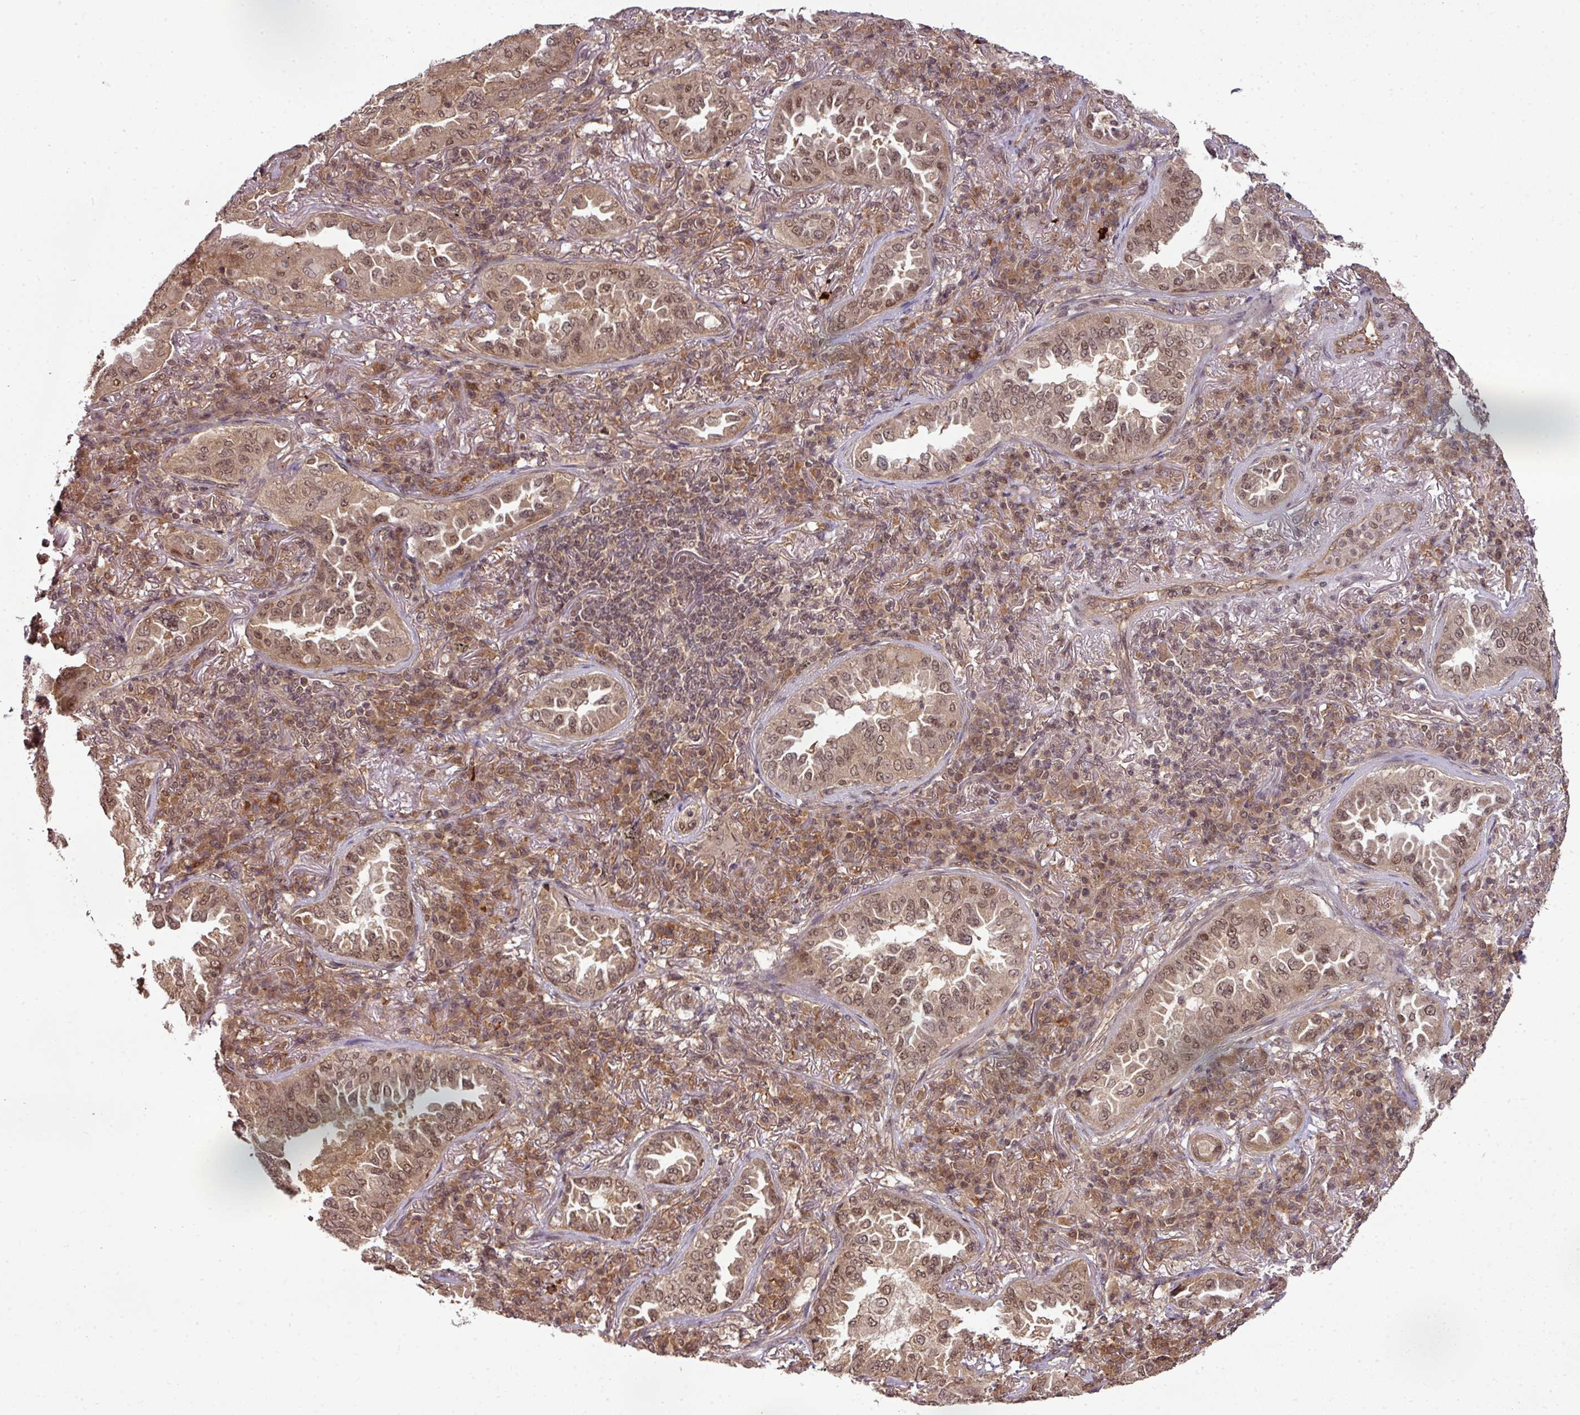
{"staining": {"intensity": "moderate", "quantity": ">75%", "location": "nuclear"}, "tissue": "lung cancer", "cell_type": "Tumor cells", "image_type": "cancer", "snomed": [{"axis": "morphology", "description": "Adenocarcinoma, NOS"}, {"axis": "topography", "description": "Lung"}], "caption": "Human lung cancer (adenocarcinoma) stained for a protein (brown) displays moderate nuclear positive positivity in approximately >75% of tumor cells.", "gene": "ANKRD18A", "patient": {"sex": "female", "age": 69}}